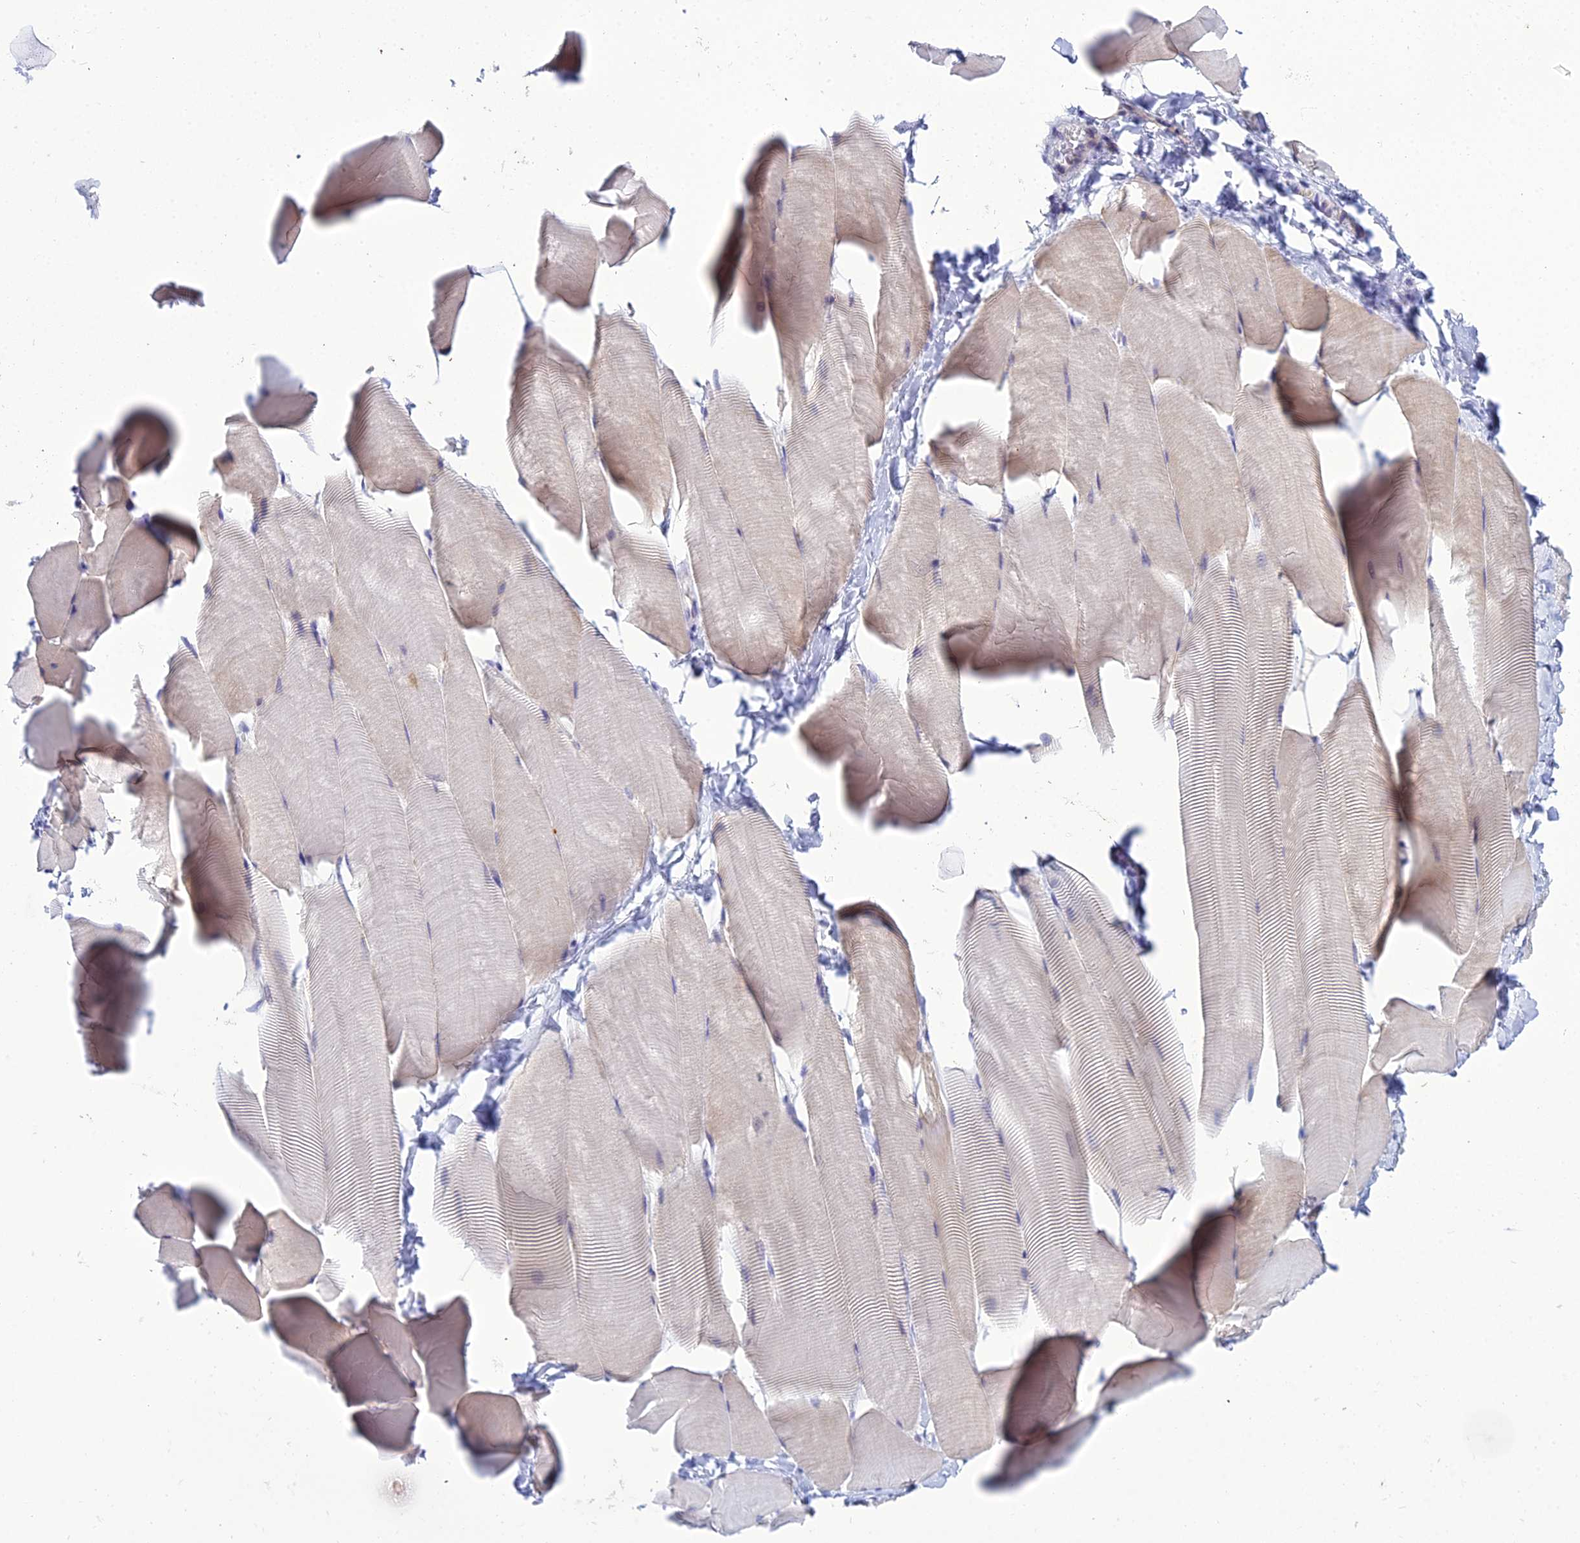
{"staining": {"intensity": "weak", "quantity": "<25%", "location": "cytoplasmic/membranous"}, "tissue": "skeletal muscle", "cell_type": "Myocytes", "image_type": "normal", "snomed": [{"axis": "morphology", "description": "Normal tissue, NOS"}, {"axis": "topography", "description": "Skeletal muscle"}], "caption": "DAB immunohistochemical staining of normal skeletal muscle exhibits no significant positivity in myocytes.", "gene": "ZMIZ1", "patient": {"sex": "male", "age": 25}}